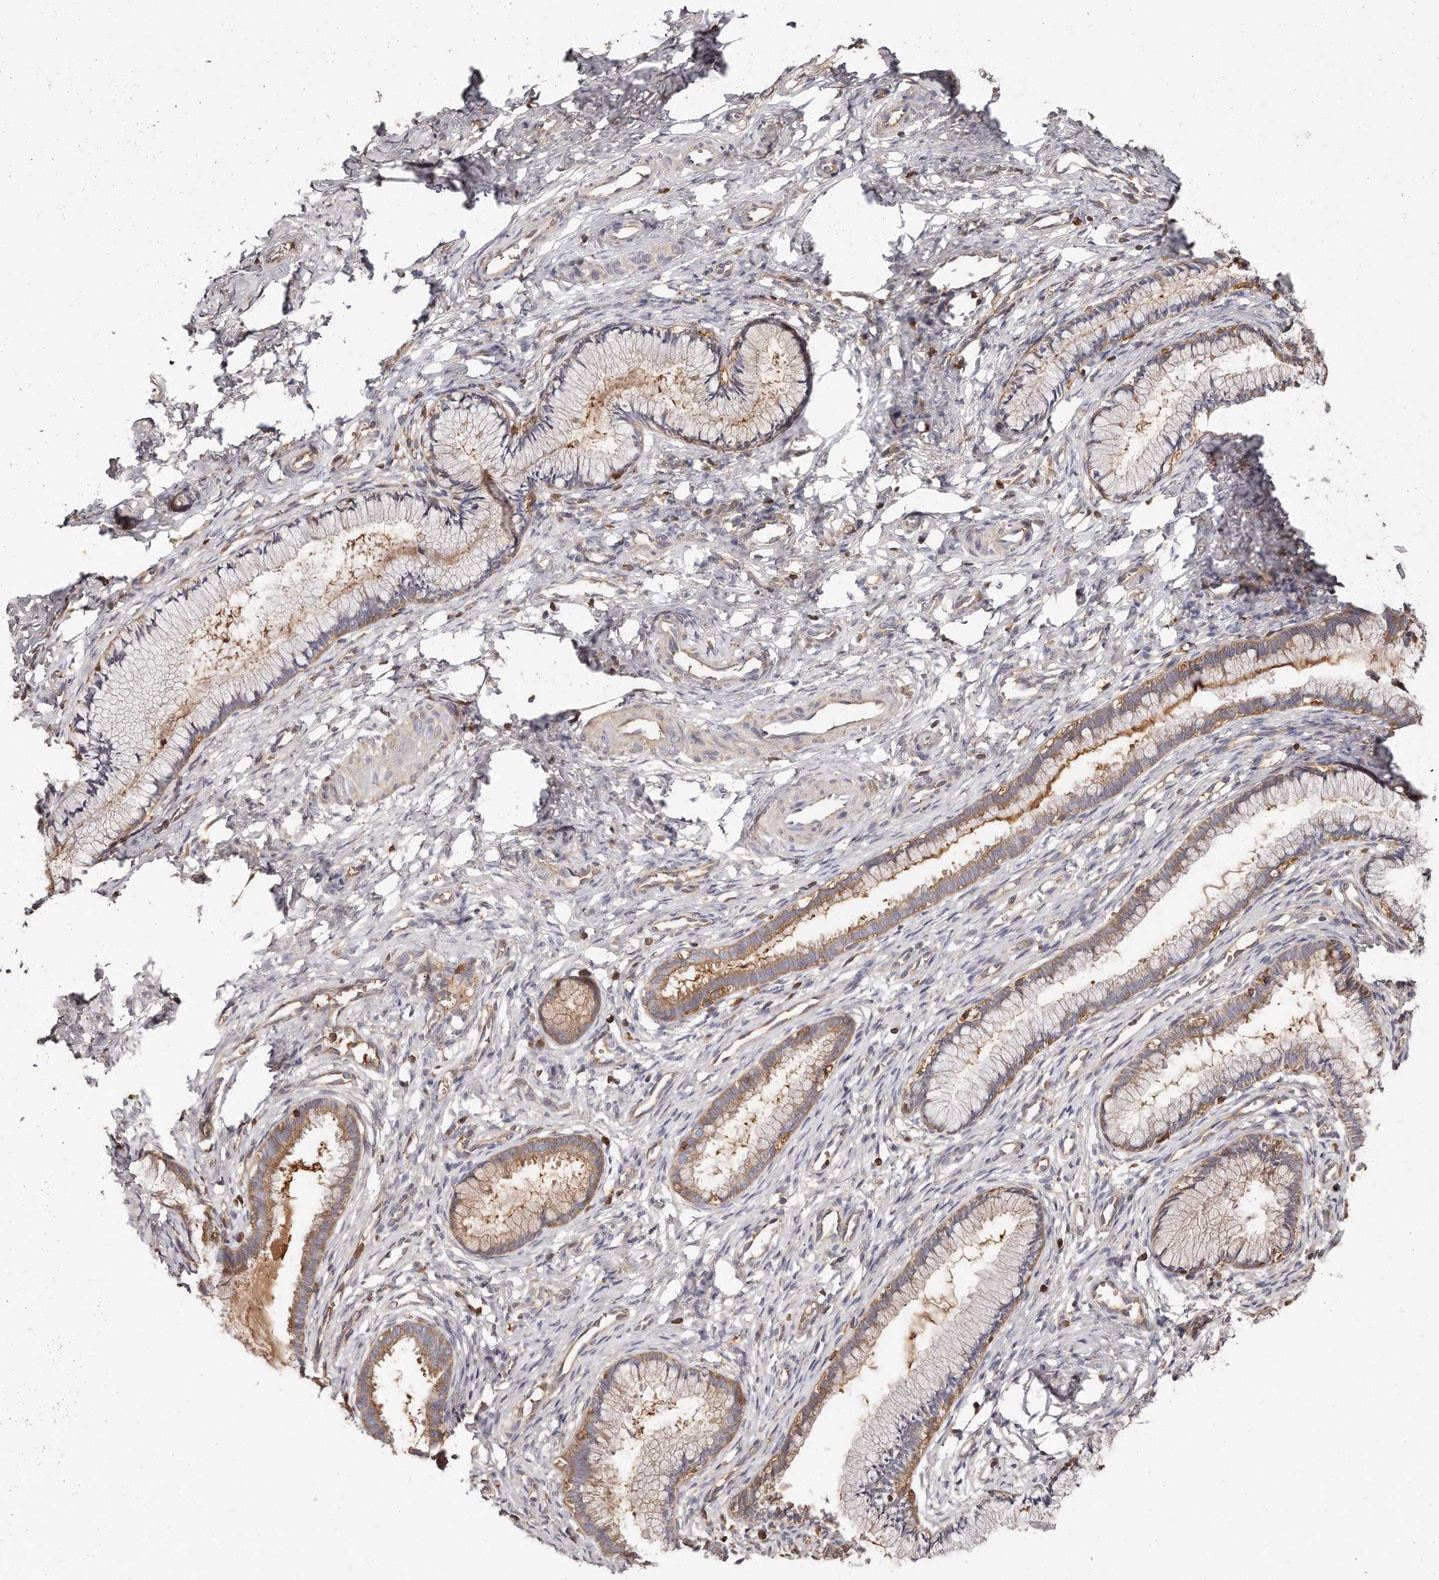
{"staining": {"intensity": "moderate", "quantity": "25%-75%", "location": "cytoplasmic/membranous"}, "tissue": "cervix", "cell_type": "Glandular cells", "image_type": "normal", "snomed": [{"axis": "morphology", "description": "Normal tissue, NOS"}, {"axis": "topography", "description": "Cervix"}], "caption": "Glandular cells exhibit medium levels of moderate cytoplasmic/membranous expression in approximately 25%-75% of cells in benign human cervix.", "gene": "CAP1", "patient": {"sex": "female", "age": 27}}